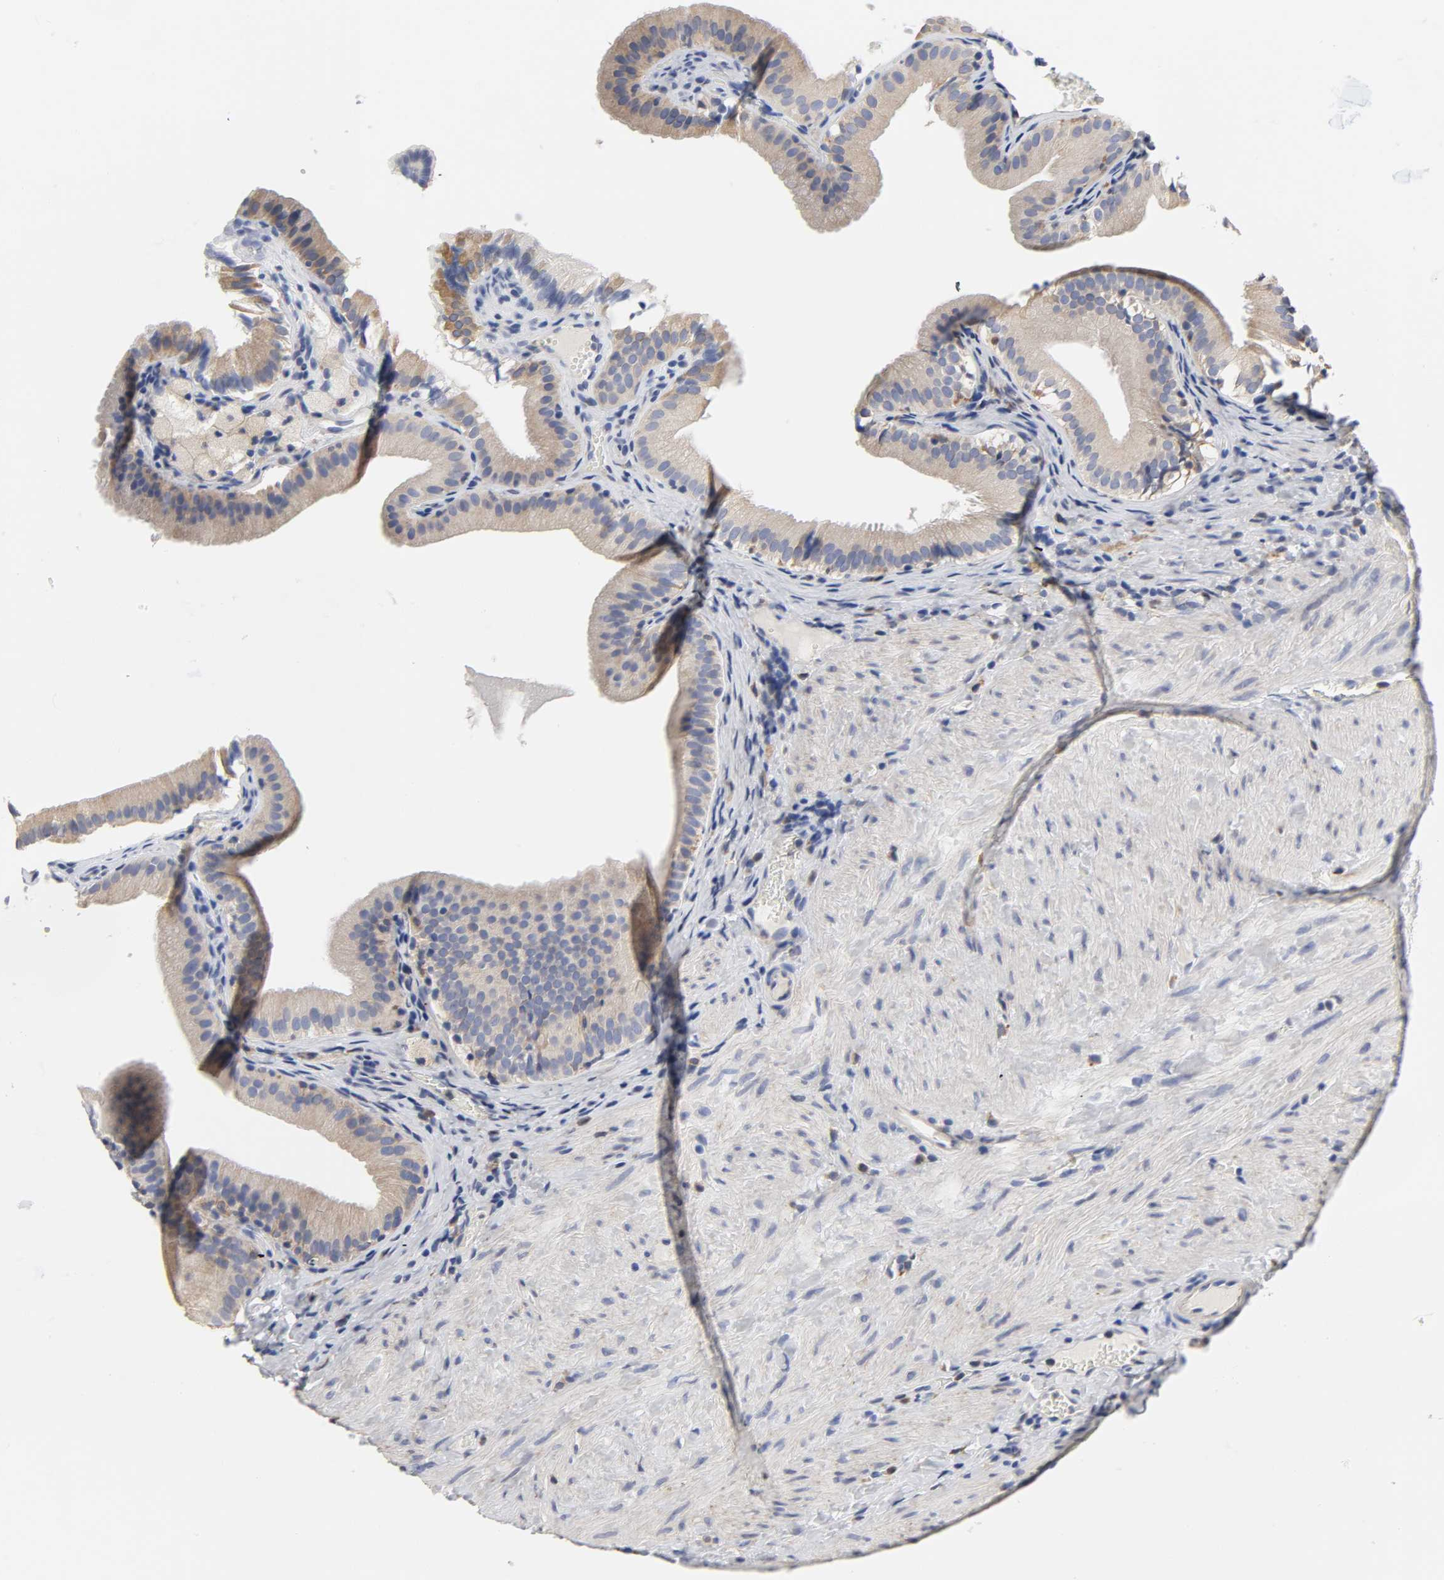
{"staining": {"intensity": "weak", "quantity": ">75%", "location": "cytoplasmic/membranous"}, "tissue": "gallbladder", "cell_type": "Glandular cells", "image_type": "normal", "snomed": [{"axis": "morphology", "description": "Normal tissue, NOS"}, {"axis": "topography", "description": "Gallbladder"}], "caption": "High-magnification brightfield microscopy of unremarkable gallbladder stained with DAB (brown) and counterstained with hematoxylin (blue). glandular cells exhibit weak cytoplasmic/membranous positivity is seen in approximately>75% of cells.", "gene": "HCK", "patient": {"sex": "female", "age": 24}}